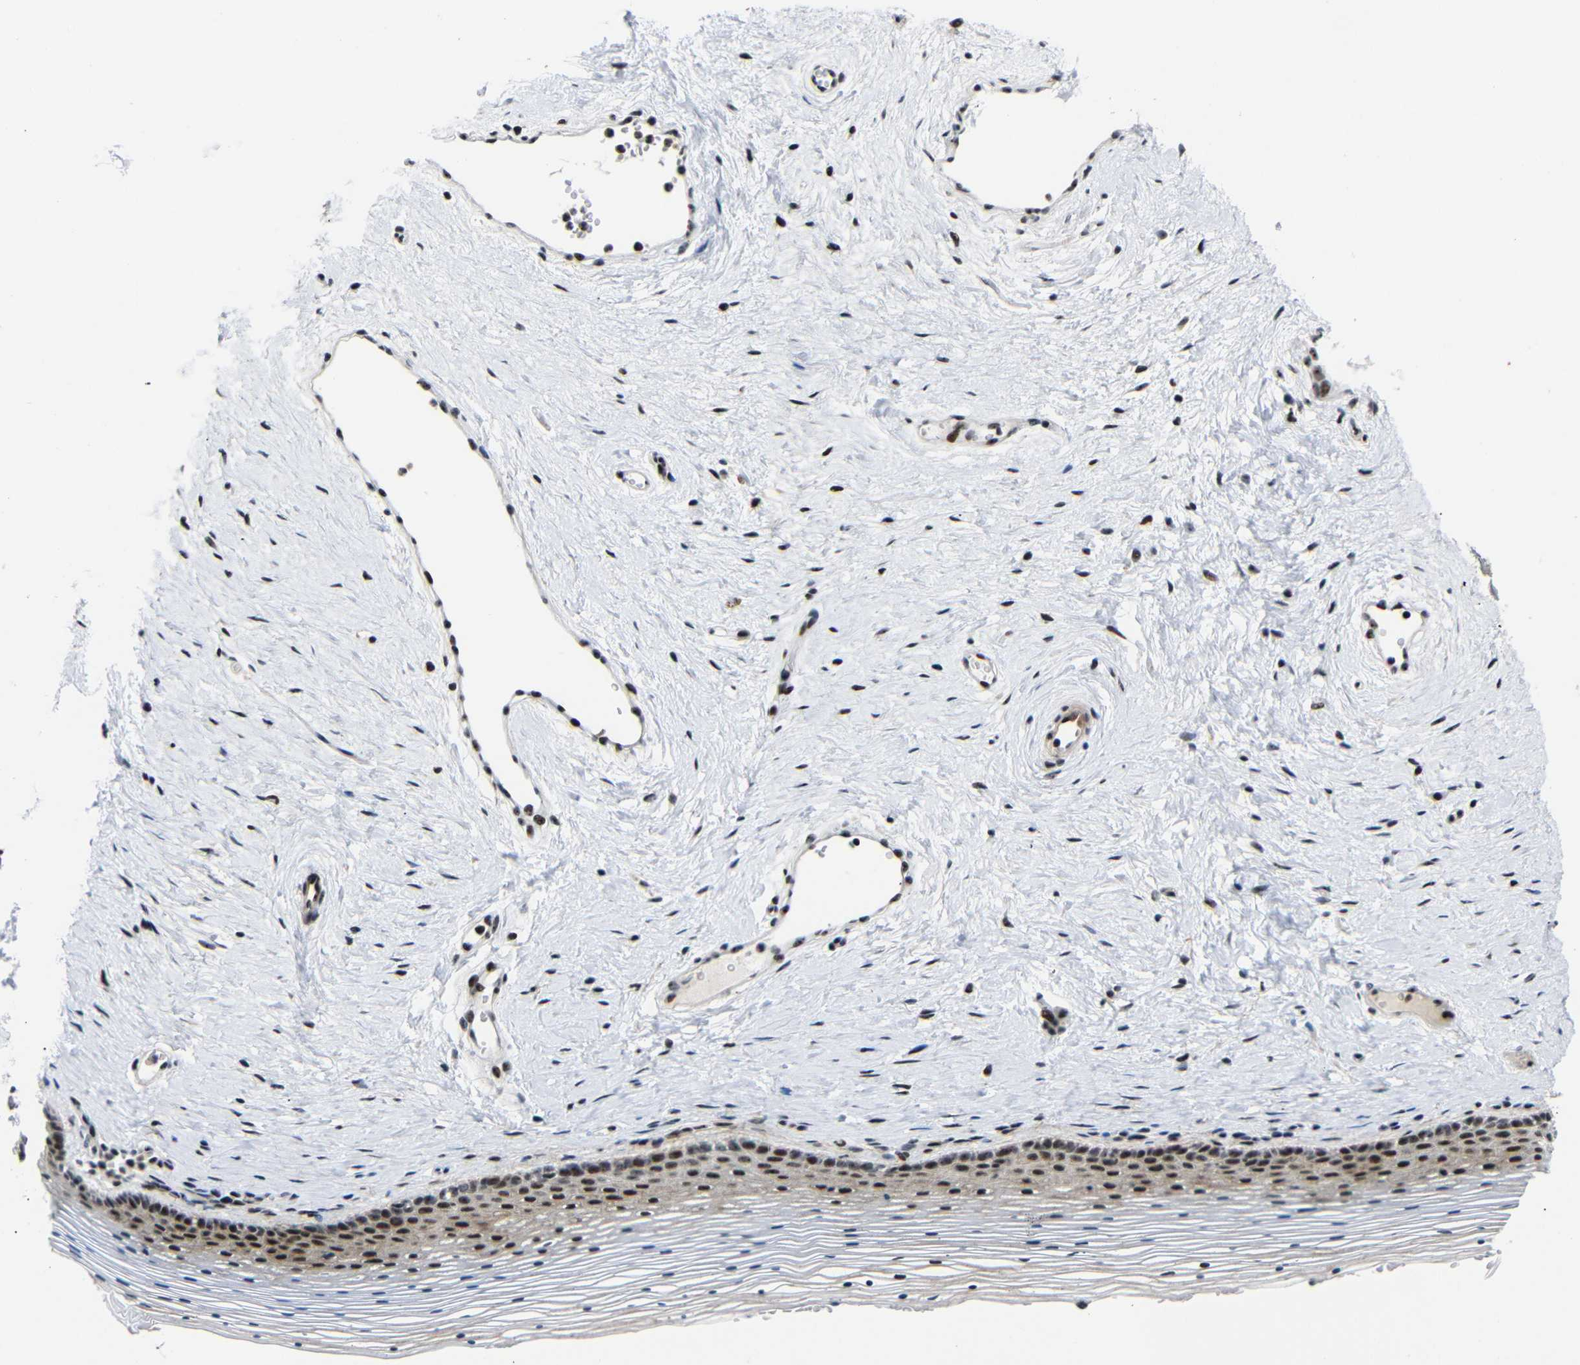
{"staining": {"intensity": "strong", "quantity": ">75%", "location": "nuclear"}, "tissue": "vagina", "cell_type": "Squamous epithelial cells", "image_type": "normal", "snomed": [{"axis": "morphology", "description": "Normal tissue, NOS"}, {"axis": "topography", "description": "Vagina"}], "caption": "Strong nuclear staining is present in approximately >75% of squamous epithelial cells in normal vagina. The staining was performed using DAB (3,3'-diaminobenzidine), with brown indicating positive protein expression. Nuclei are stained blue with hematoxylin.", "gene": "SETDB2", "patient": {"sex": "female", "age": 32}}